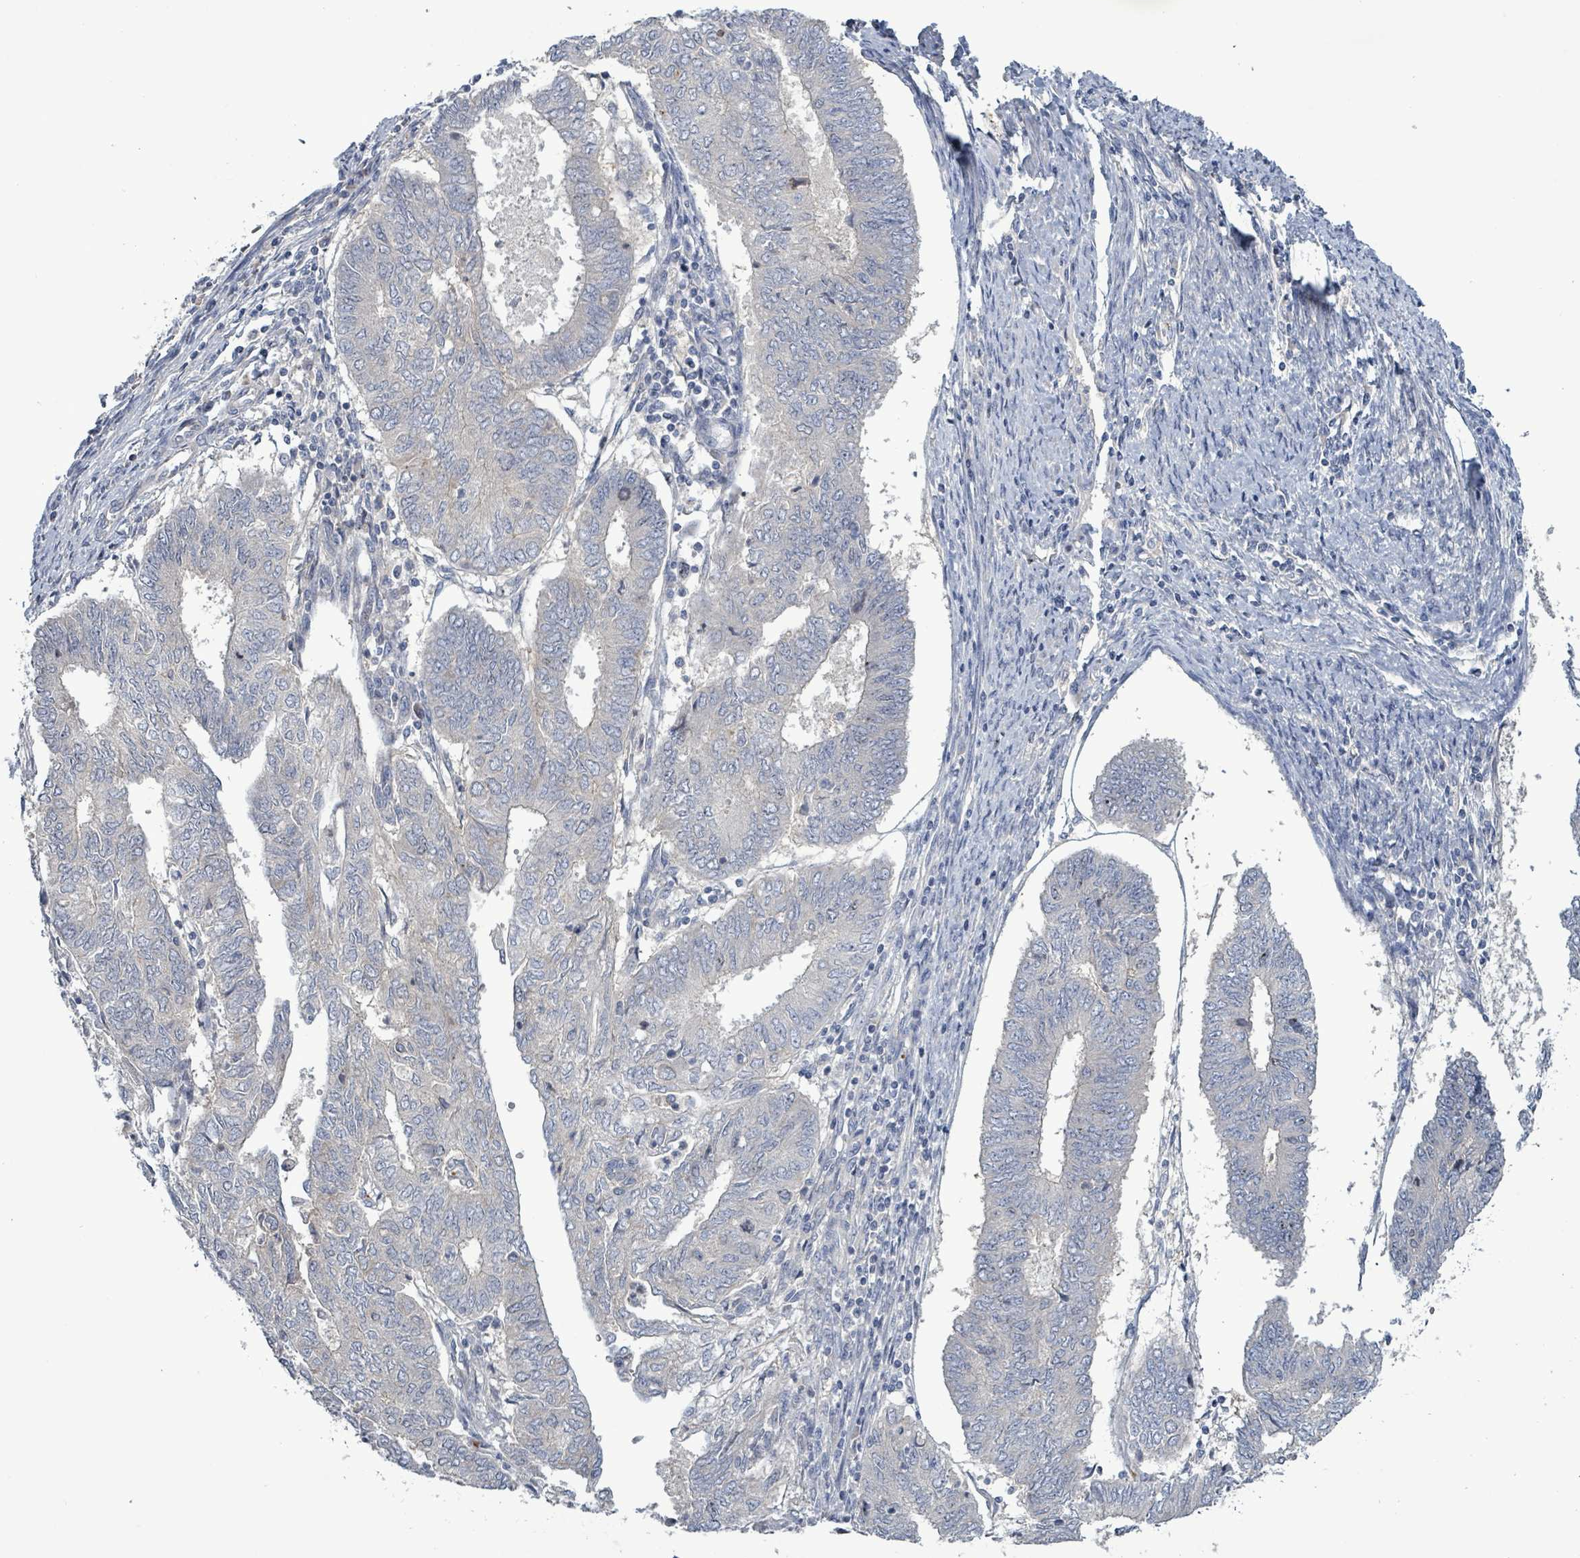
{"staining": {"intensity": "negative", "quantity": "none", "location": "none"}, "tissue": "endometrial cancer", "cell_type": "Tumor cells", "image_type": "cancer", "snomed": [{"axis": "morphology", "description": "Adenocarcinoma, NOS"}, {"axis": "topography", "description": "Endometrium"}], "caption": "Immunohistochemistry (IHC) image of neoplastic tissue: human endometrial adenocarcinoma stained with DAB (3,3'-diaminobenzidine) demonstrates no significant protein staining in tumor cells. Nuclei are stained in blue.", "gene": "KRAS", "patient": {"sex": "female", "age": 68}}